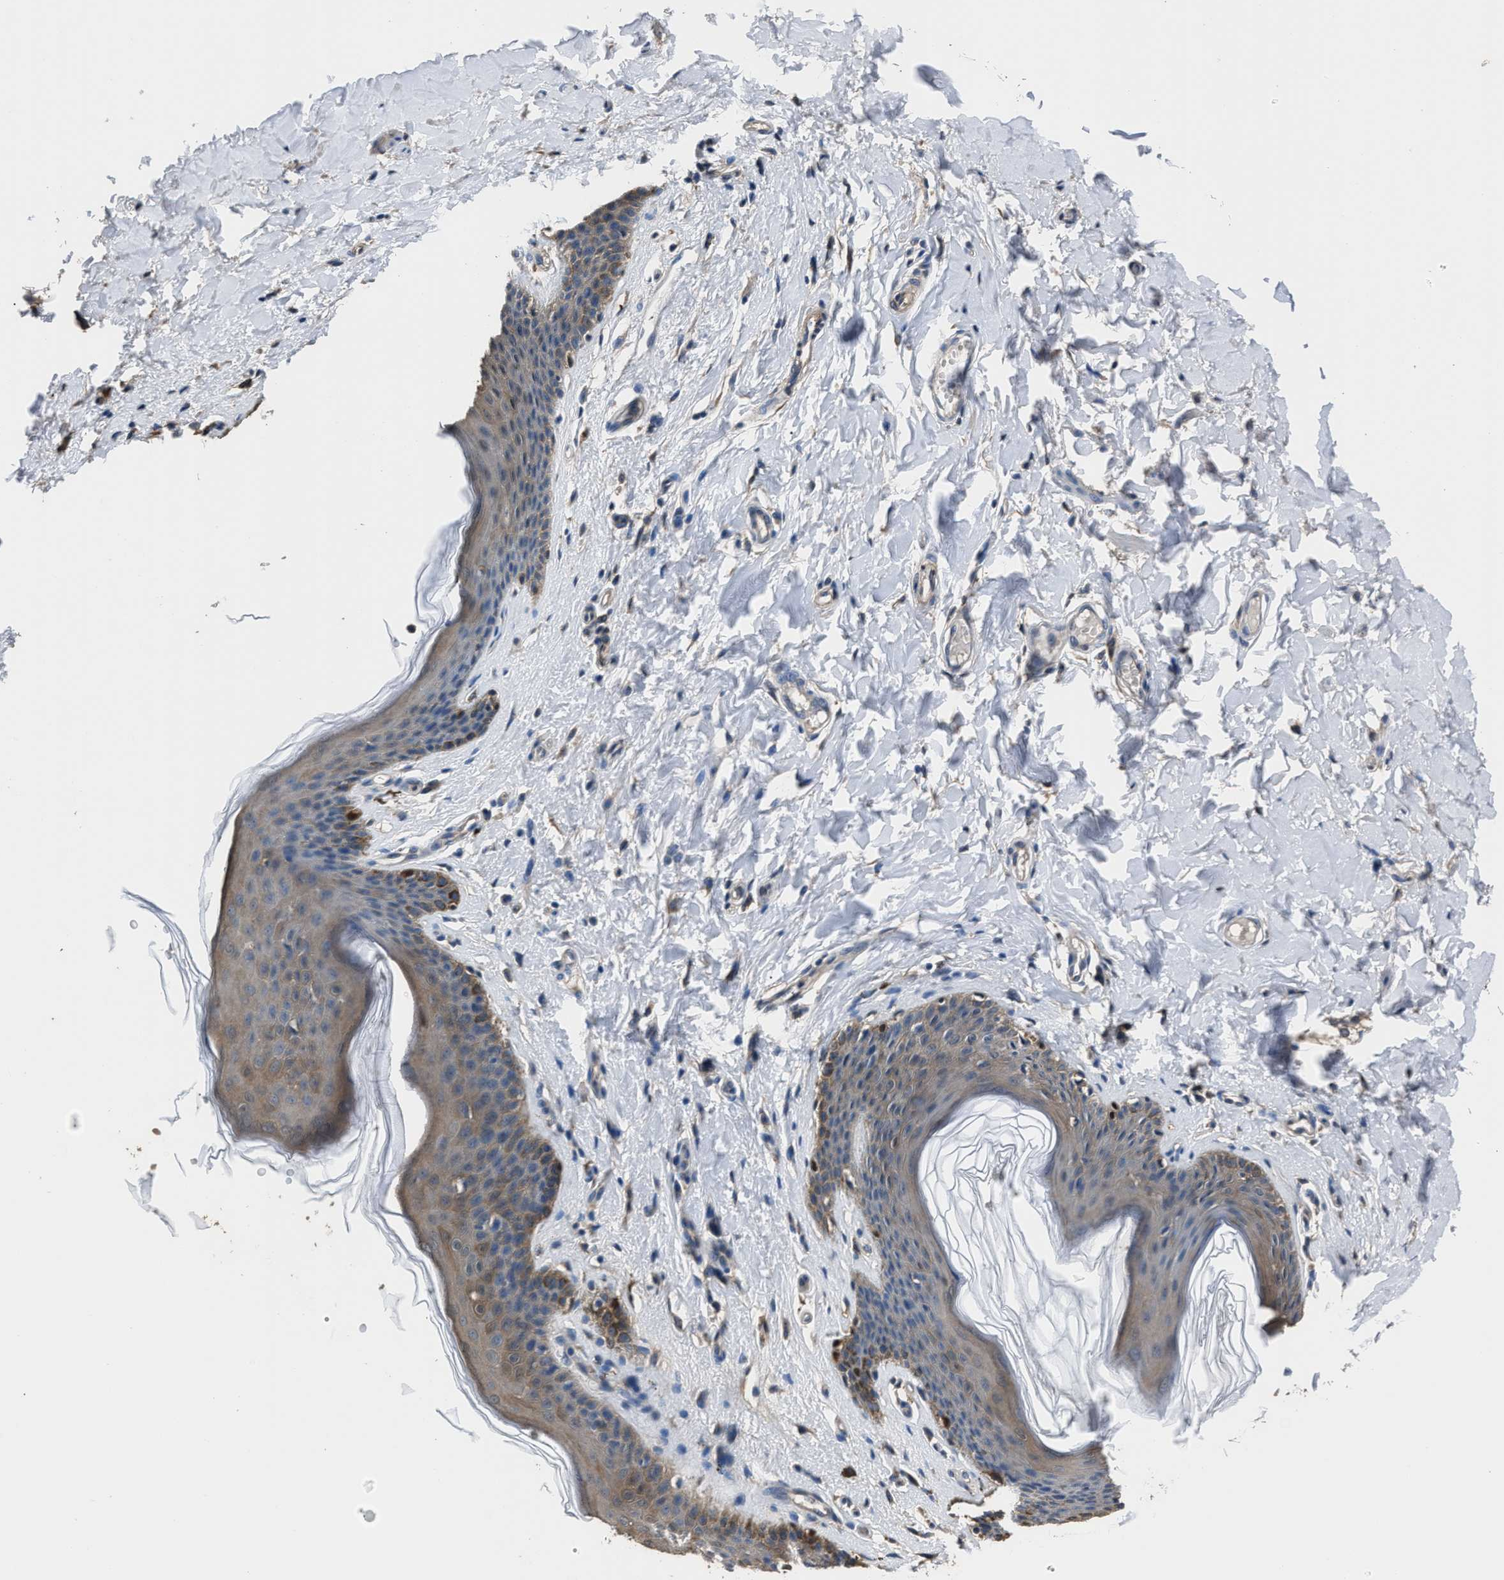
{"staining": {"intensity": "moderate", "quantity": "25%-75%", "location": "cytoplasmic/membranous"}, "tissue": "skin", "cell_type": "Epidermal cells", "image_type": "normal", "snomed": [{"axis": "morphology", "description": "Normal tissue, NOS"}, {"axis": "topography", "description": "Vulva"}], "caption": "This micrograph shows immunohistochemistry staining of benign skin, with medium moderate cytoplasmic/membranous positivity in about 25%-75% of epidermal cells.", "gene": "GSTP1", "patient": {"sex": "female", "age": 66}}